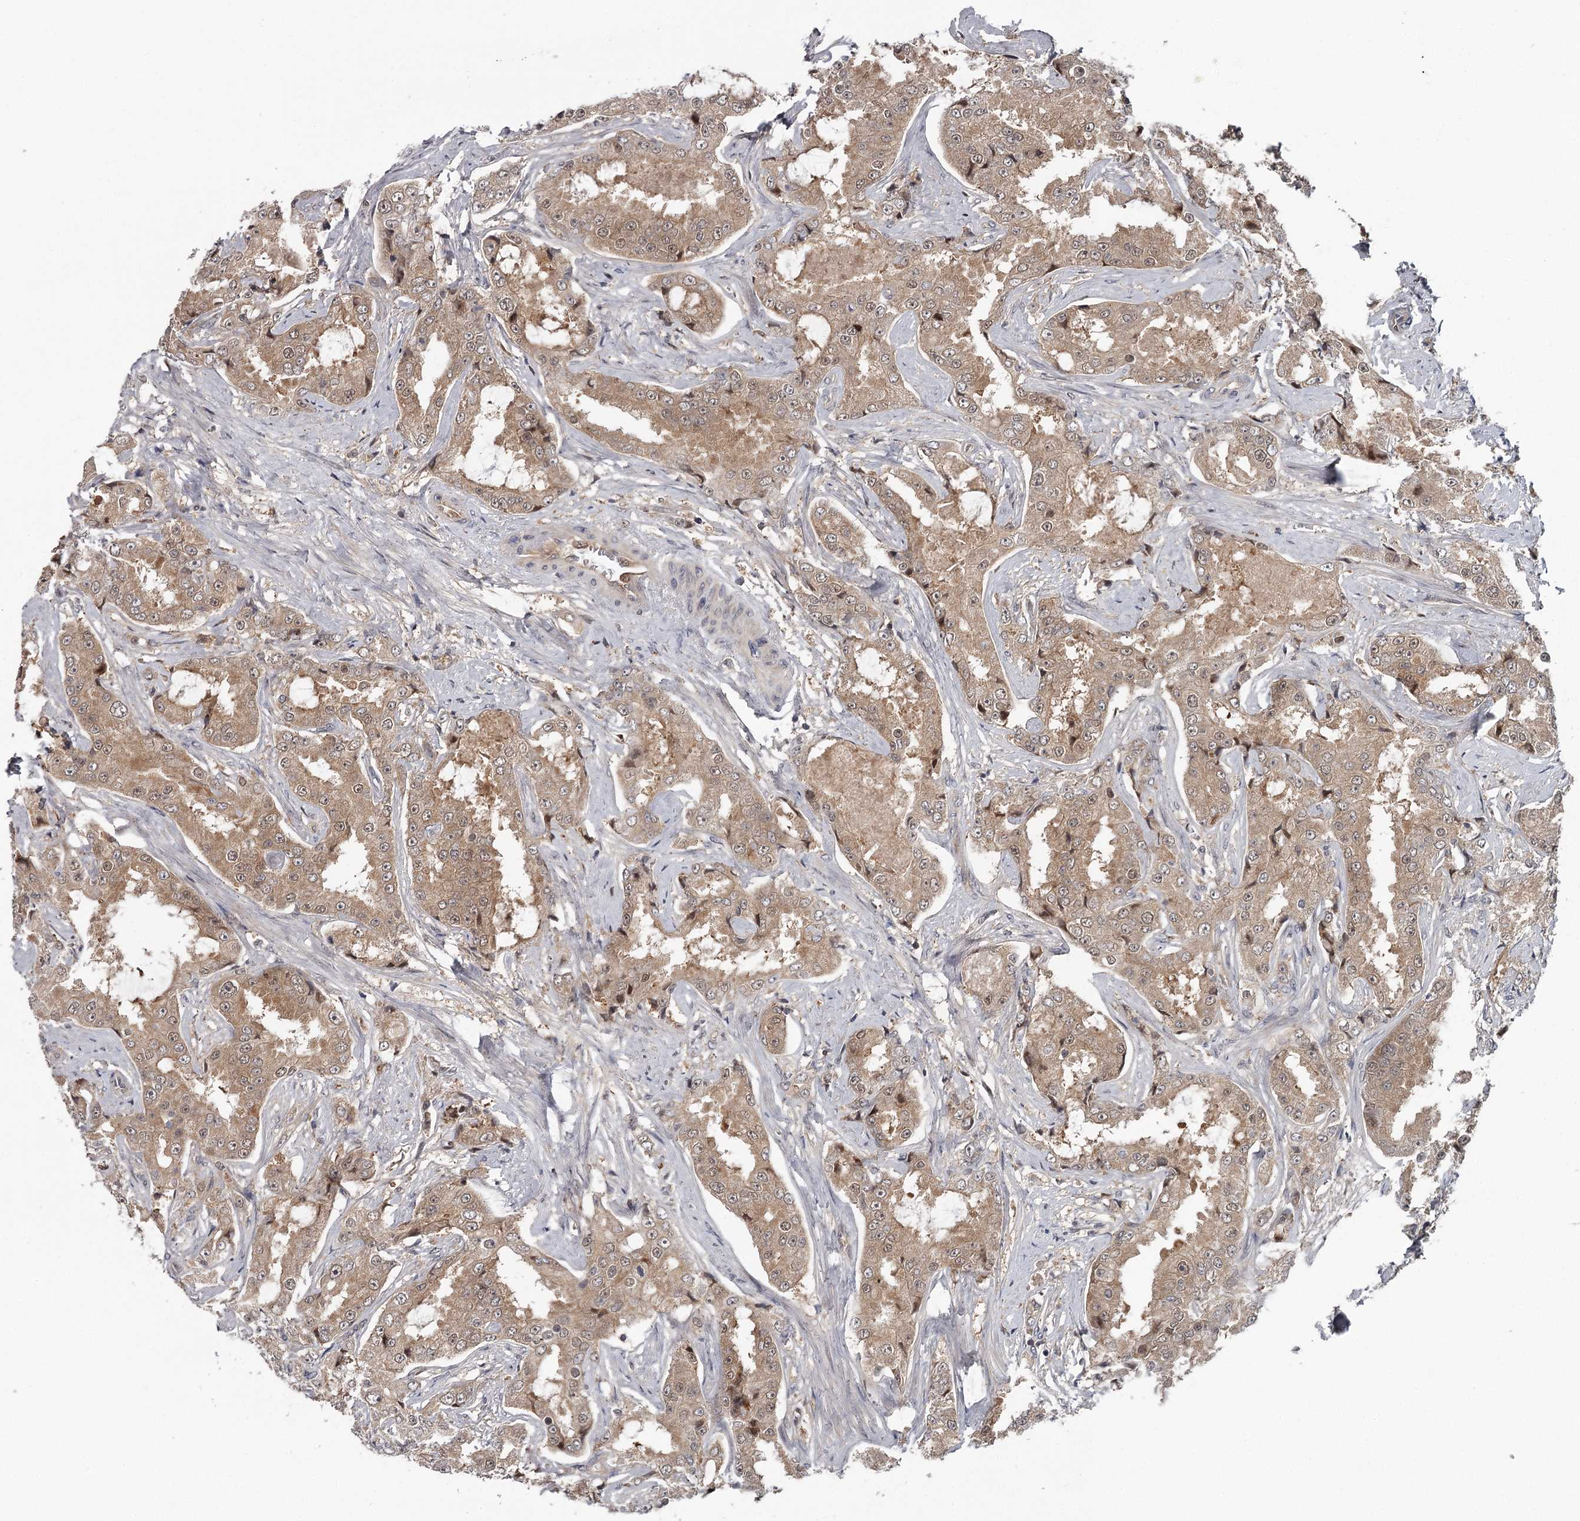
{"staining": {"intensity": "weak", "quantity": "<25%", "location": "cytoplasmic/membranous"}, "tissue": "prostate cancer", "cell_type": "Tumor cells", "image_type": "cancer", "snomed": [{"axis": "morphology", "description": "Adenocarcinoma, High grade"}, {"axis": "topography", "description": "Prostate"}], "caption": "High power microscopy histopathology image of an IHC histopathology image of adenocarcinoma (high-grade) (prostate), revealing no significant staining in tumor cells.", "gene": "GTSF1", "patient": {"sex": "male", "age": 73}}